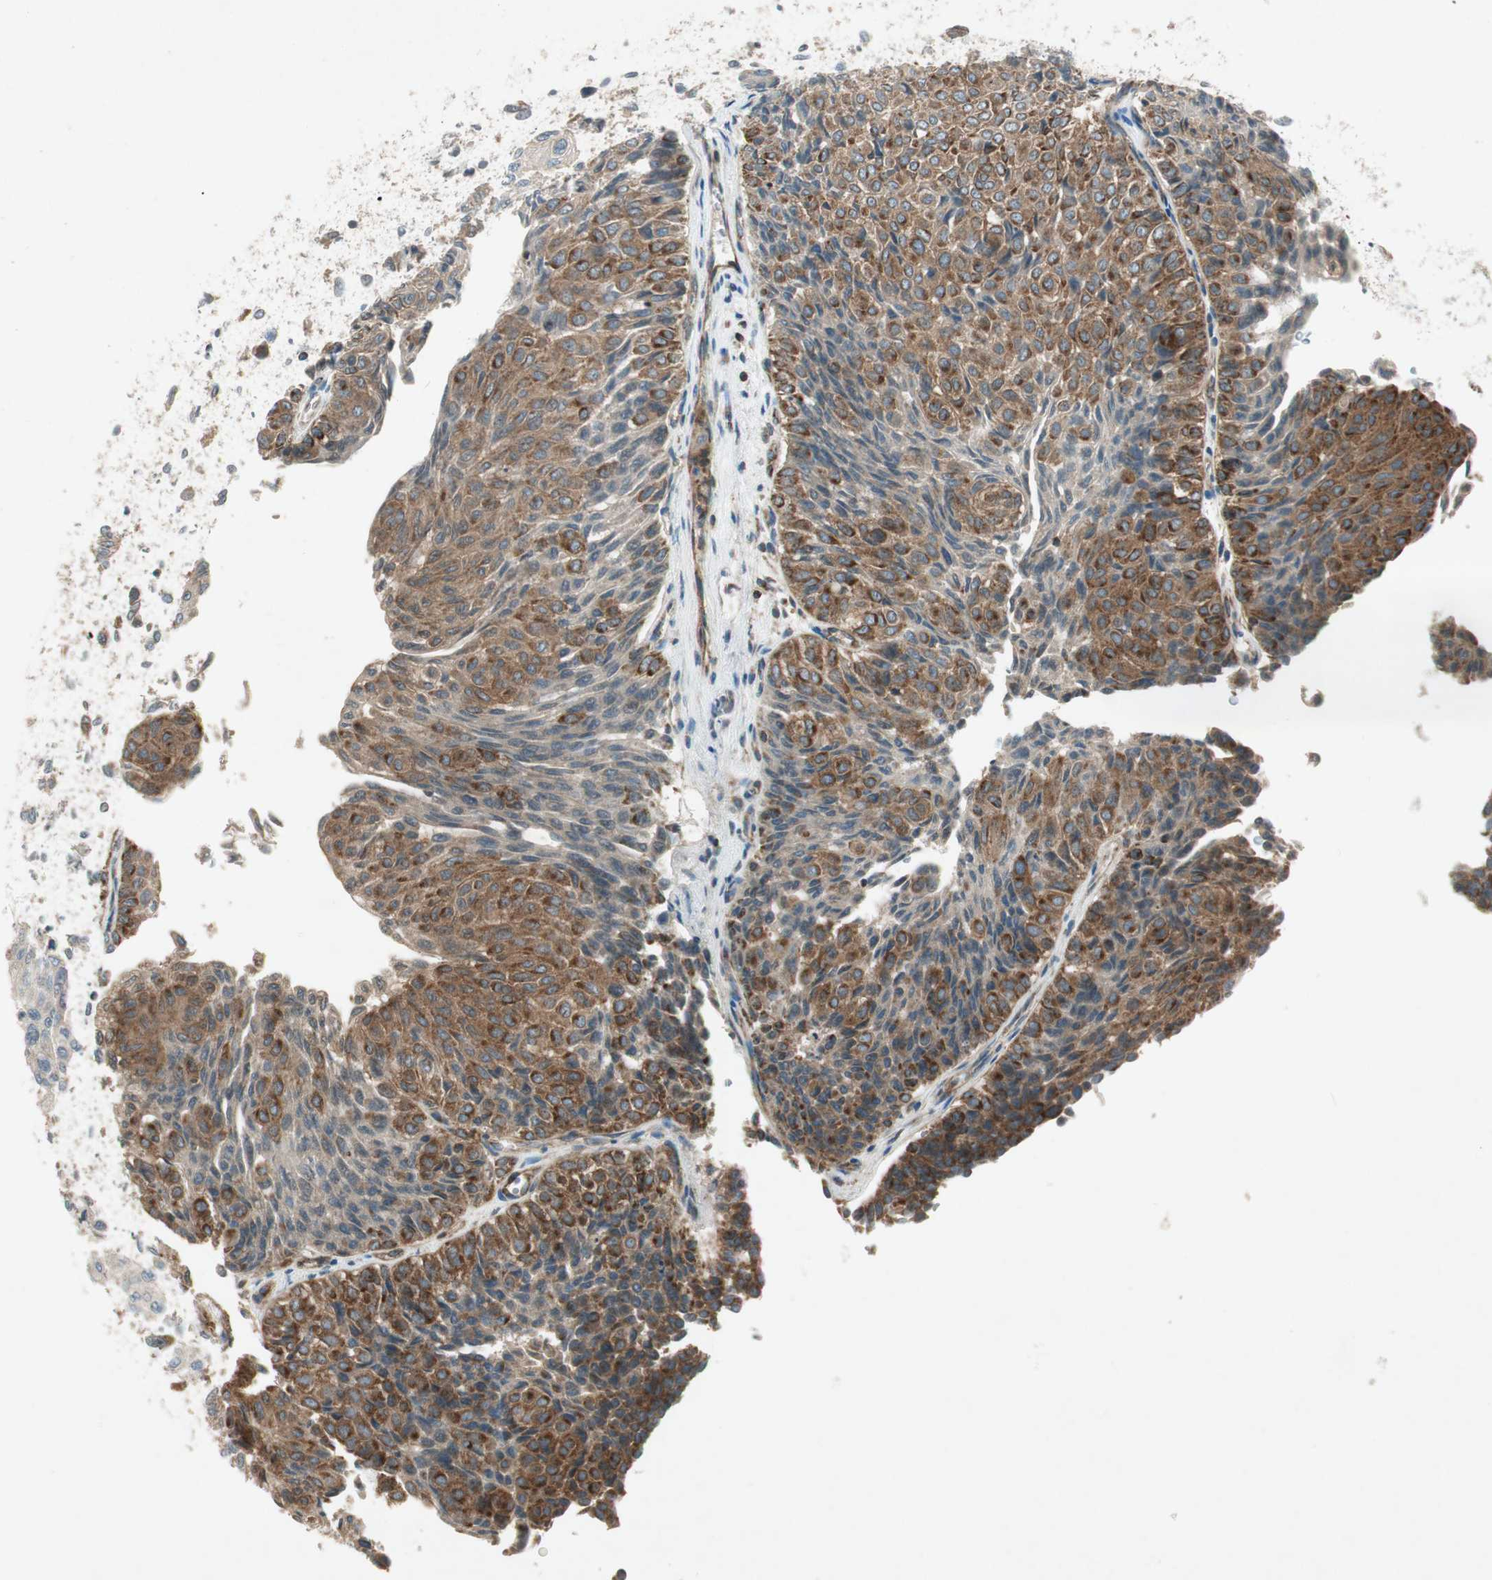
{"staining": {"intensity": "strong", "quantity": ">75%", "location": "cytoplasmic/membranous"}, "tissue": "urothelial cancer", "cell_type": "Tumor cells", "image_type": "cancer", "snomed": [{"axis": "morphology", "description": "Urothelial carcinoma, Low grade"}, {"axis": "topography", "description": "Urinary bladder"}], "caption": "Urothelial carcinoma (low-grade) stained for a protein (brown) shows strong cytoplasmic/membranous positive staining in about >75% of tumor cells.", "gene": "CHADL", "patient": {"sex": "male", "age": 78}}